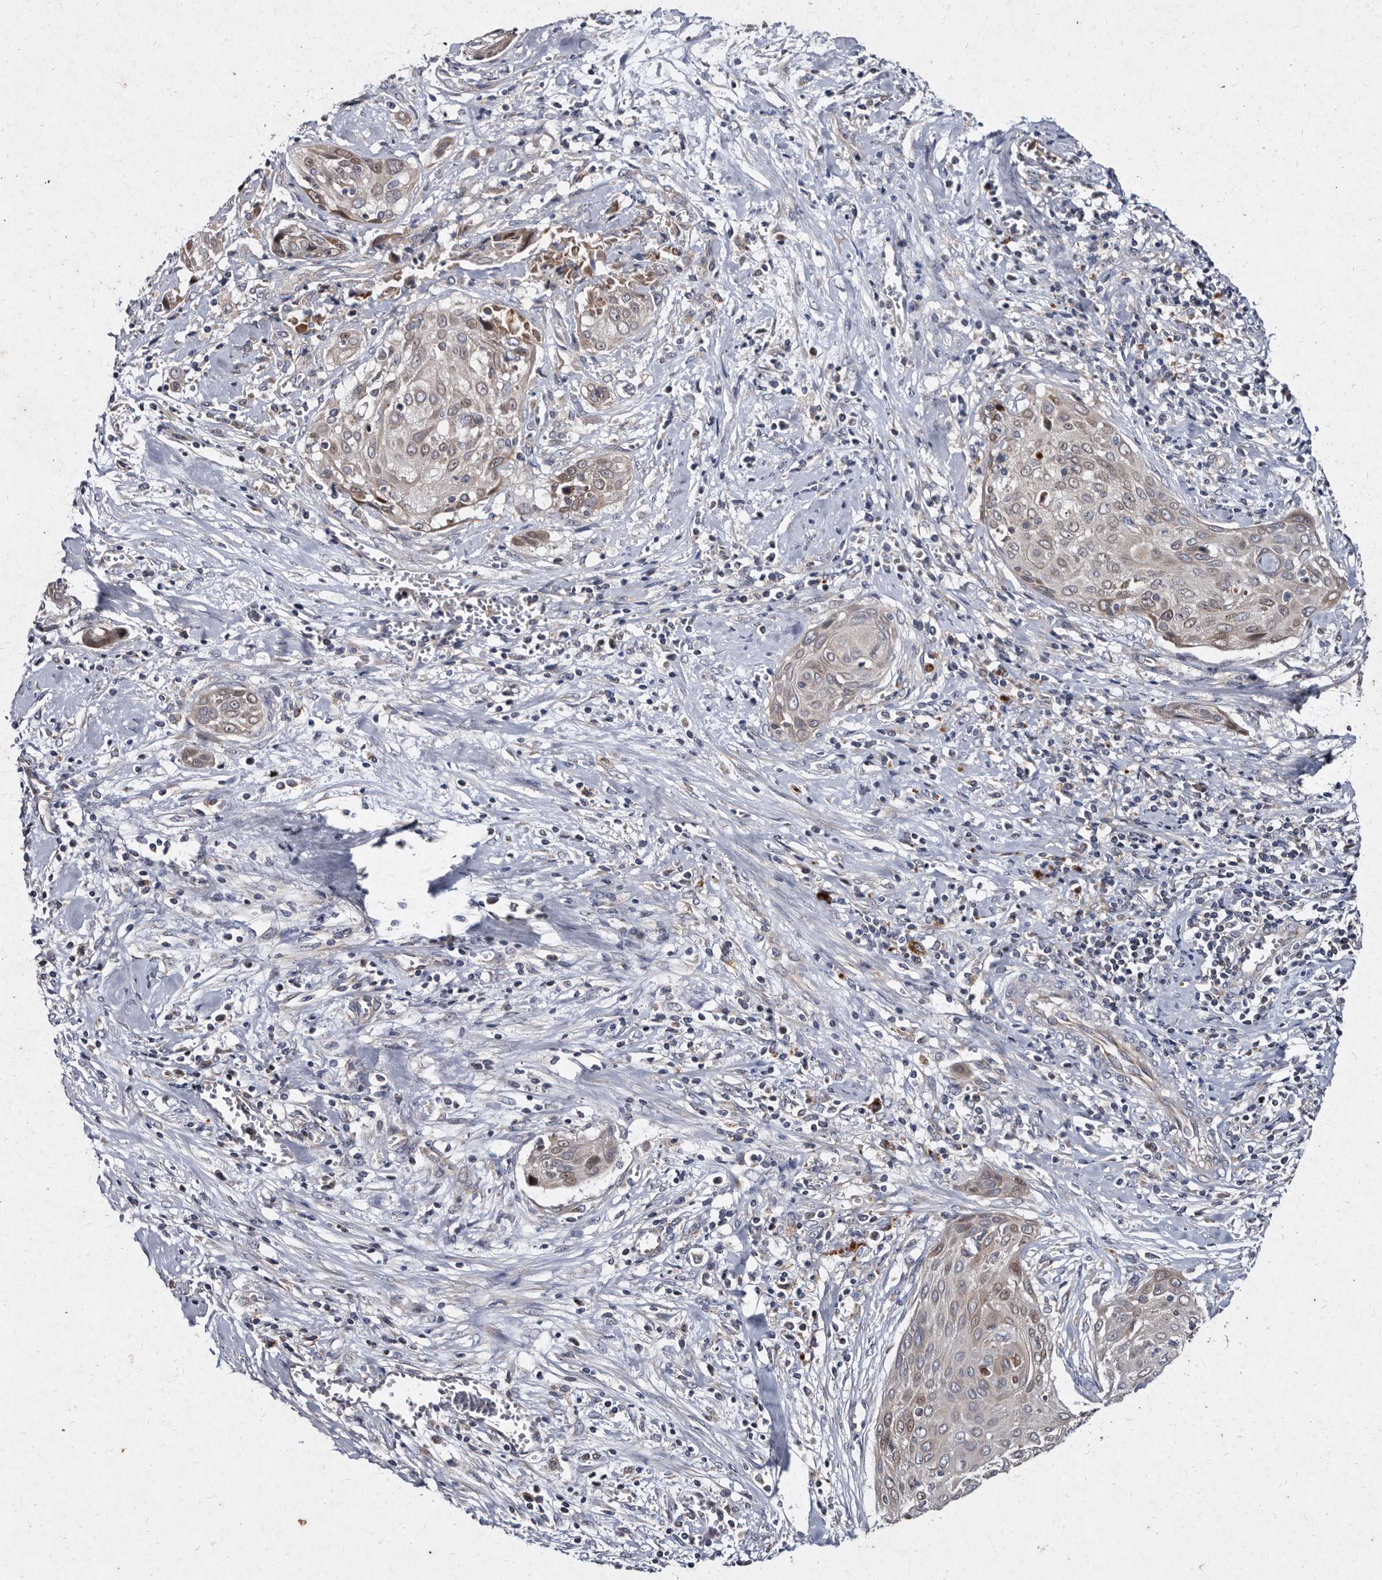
{"staining": {"intensity": "moderate", "quantity": "25%-75%", "location": "nuclear"}, "tissue": "cervical cancer", "cell_type": "Tumor cells", "image_type": "cancer", "snomed": [{"axis": "morphology", "description": "Squamous cell carcinoma, NOS"}, {"axis": "topography", "description": "Cervix"}], "caption": "Squamous cell carcinoma (cervical) stained with DAB (3,3'-diaminobenzidine) IHC shows medium levels of moderate nuclear staining in approximately 25%-75% of tumor cells.", "gene": "YPEL3", "patient": {"sex": "female", "age": 55}}